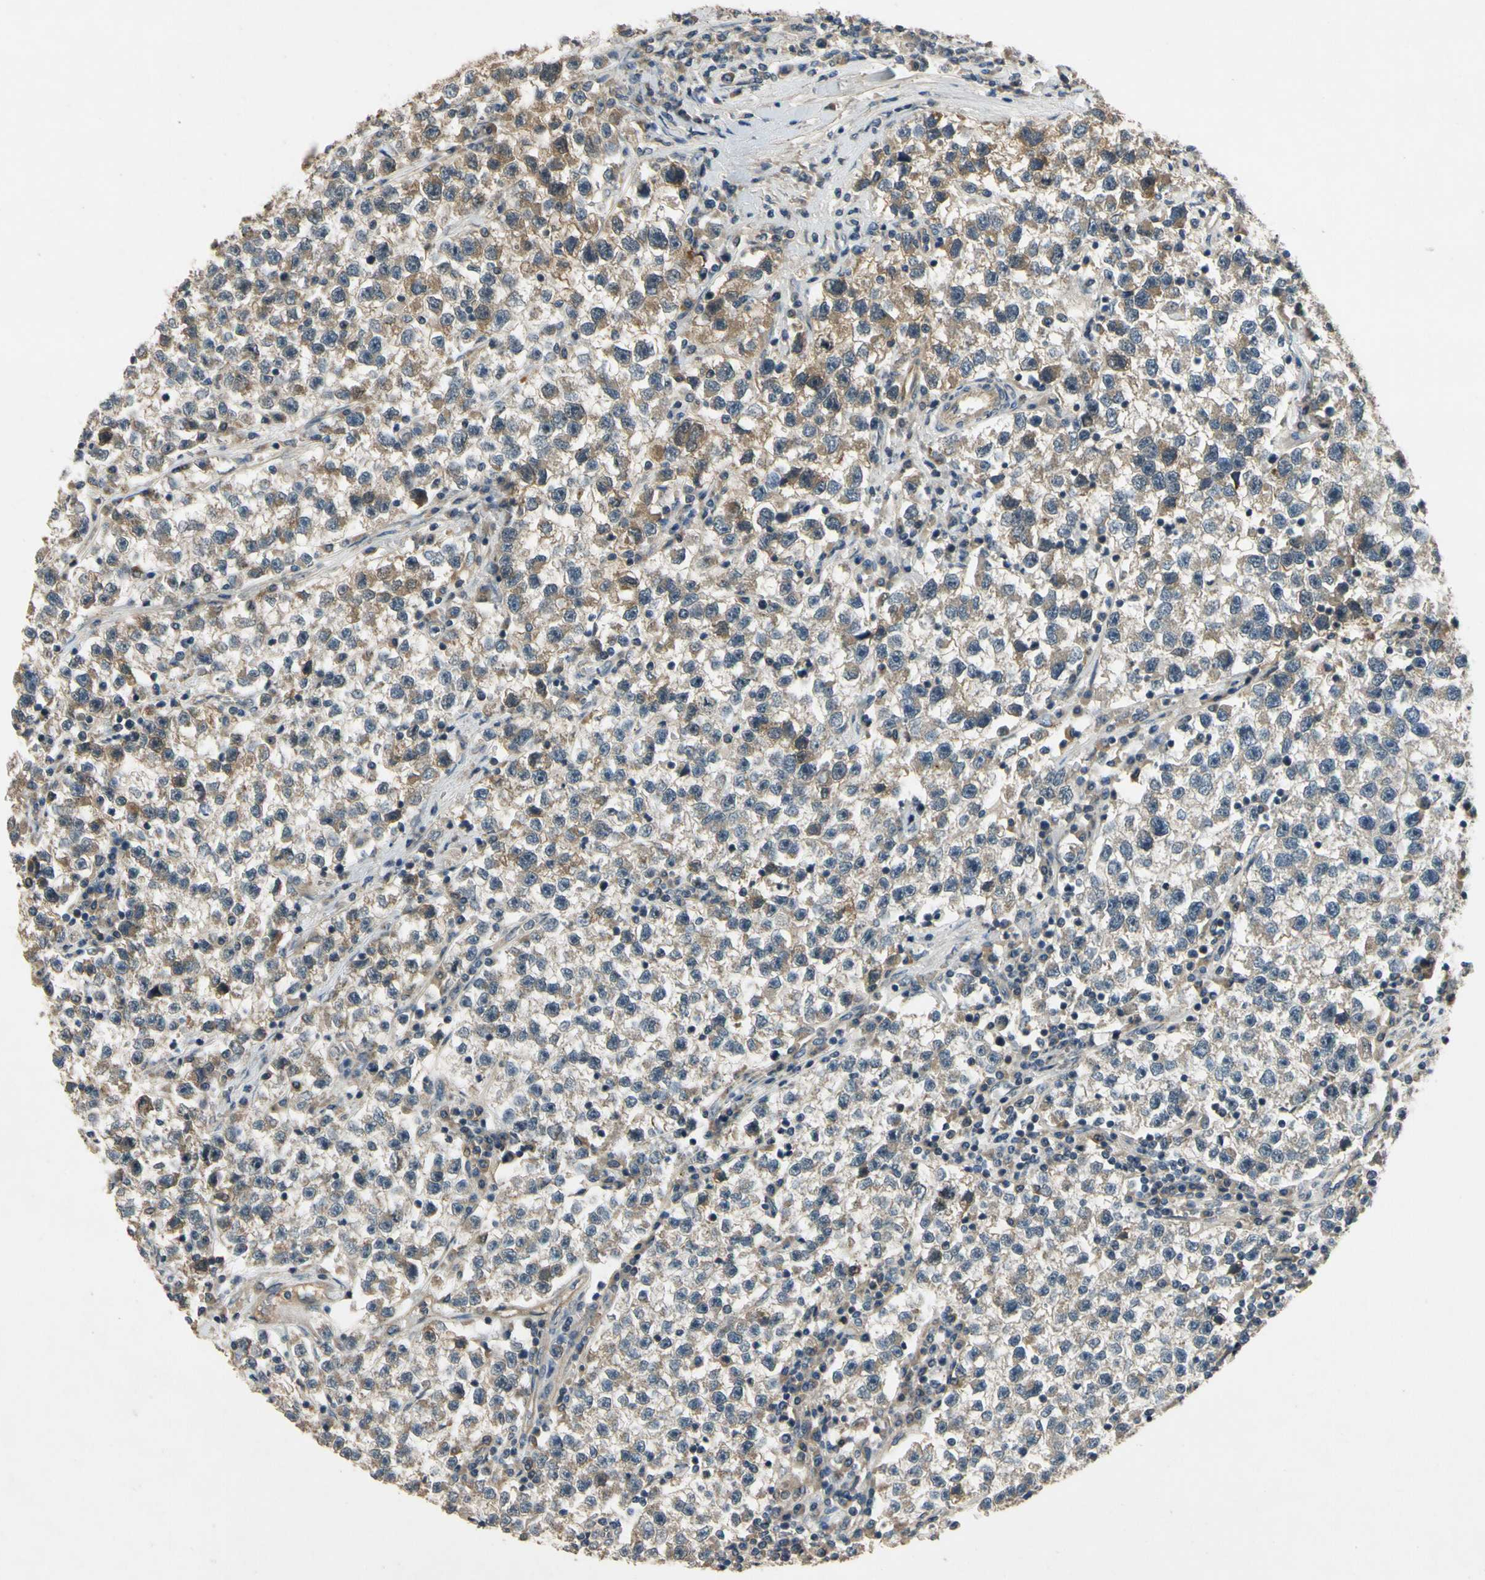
{"staining": {"intensity": "weak", "quantity": "<25%", "location": "cytoplasmic/membranous"}, "tissue": "testis cancer", "cell_type": "Tumor cells", "image_type": "cancer", "snomed": [{"axis": "morphology", "description": "Seminoma, NOS"}, {"axis": "topography", "description": "Testis"}], "caption": "High magnification brightfield microscopy of testis cancer stained with DAB (brown) and counterstained with hematoxylin (blue): tumor cells show no significant positivity.", "gene": "ALKBH3", "patient": {"sex": "male", "age": 22}}